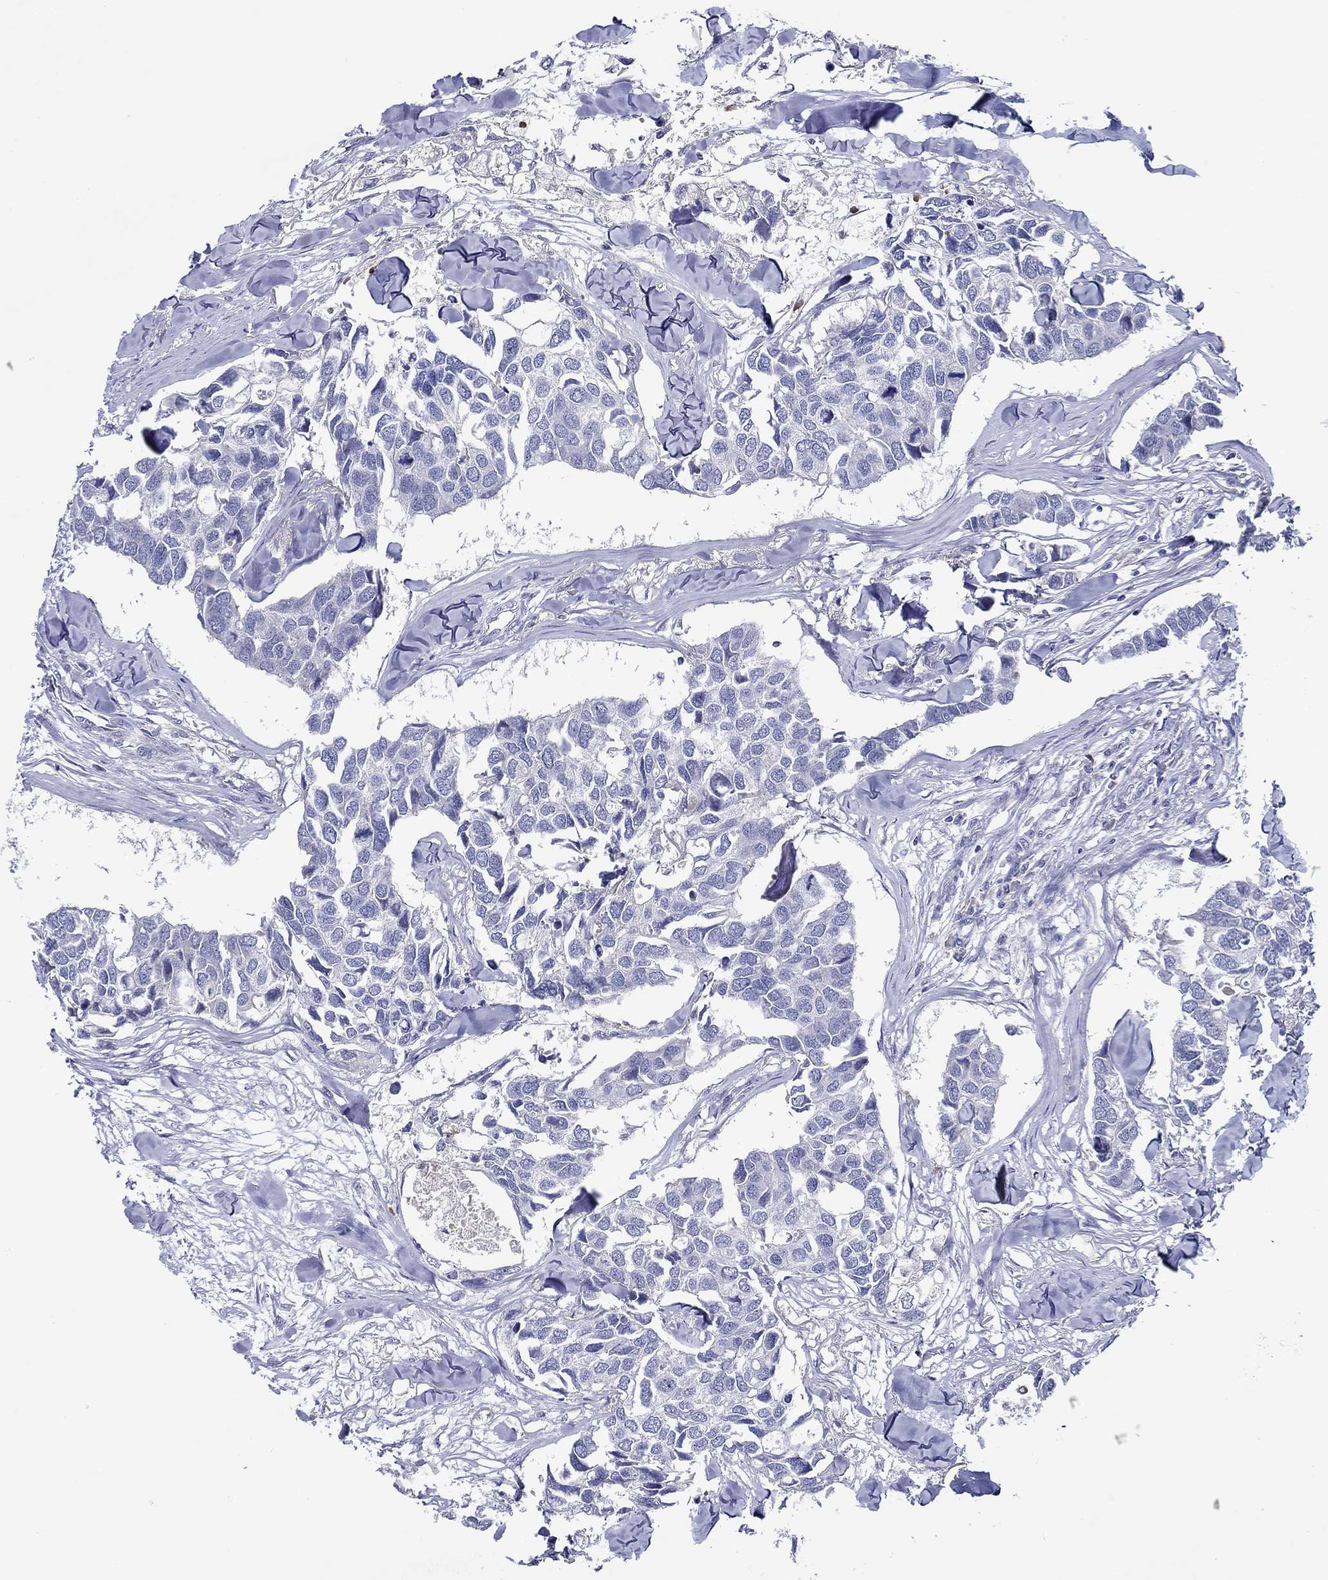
{"staining": {"intensity": "negative", "quantity": "none", "location": "none"}, "tissue": "breast cancer", "cell_type": "Tumor cells", "image_type": "cancer", "snomed": [{"axis": "morphology", "description": "Duct carcinoma"}, {"axis": "topography", "description": "Breast"}], "caption": "Tumor cells show no significant positivity in infiltrating ductal carcinoma (breast).", "gene": "CHIT1", "patient": {"sex": "female", "age": 83}}